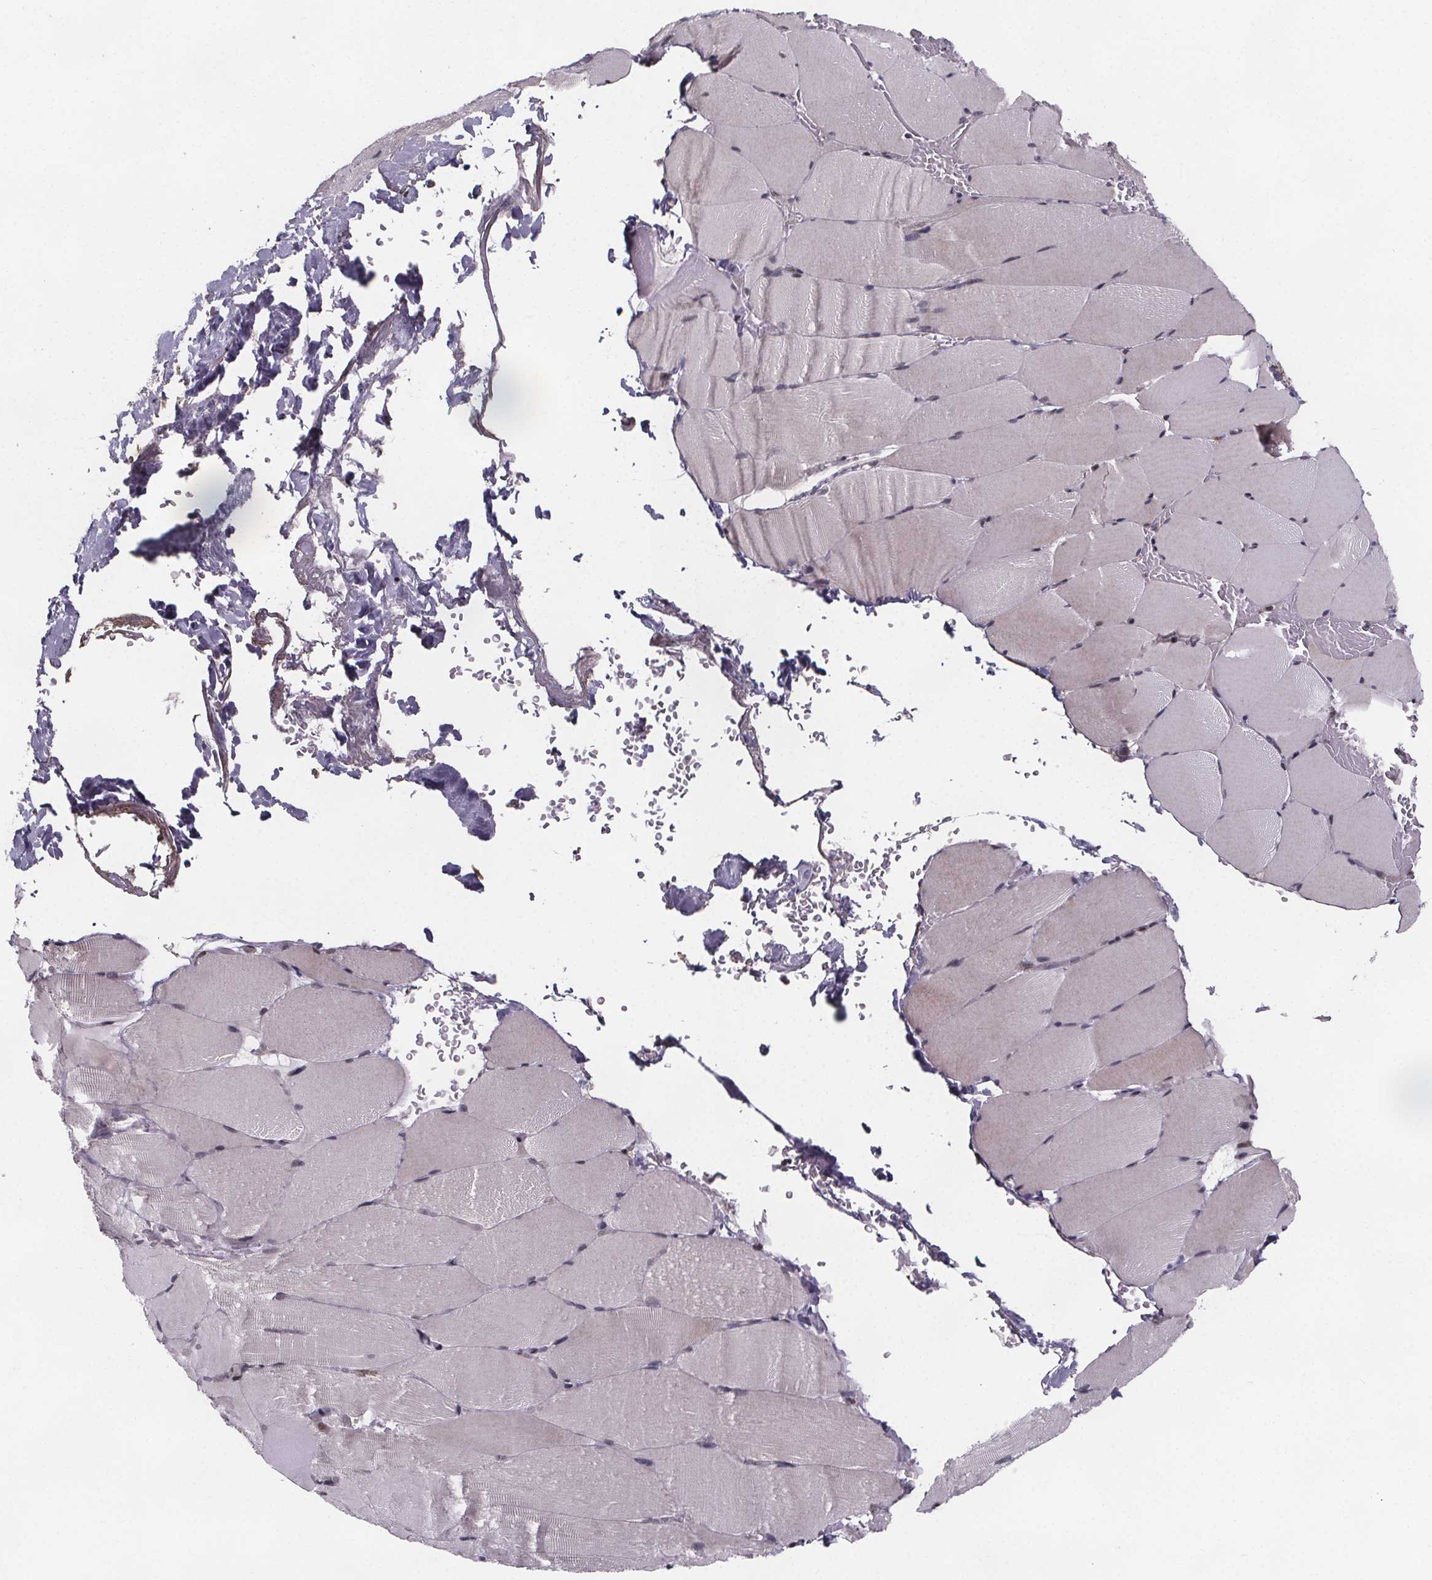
{"staining": {"intensity": "negative", "quantity": "none", "location": "none"}, "tissue": "skeletal muscle", "cell_type": "Myocytes", "image_type": "normal", "snomed": [{"axis": "morphology", "description": "Normal tissue, NOS"}, {"axis": "topography", "description": "Skeletal muscle"}], "caption": "High power microscopy photomicrograph of an IHC photomicrograph of benign skeletal muscle, revealing no significant staining in myocytes.", "gene": "U2SURP", "patient": {"sex": "female", "age": 37}}